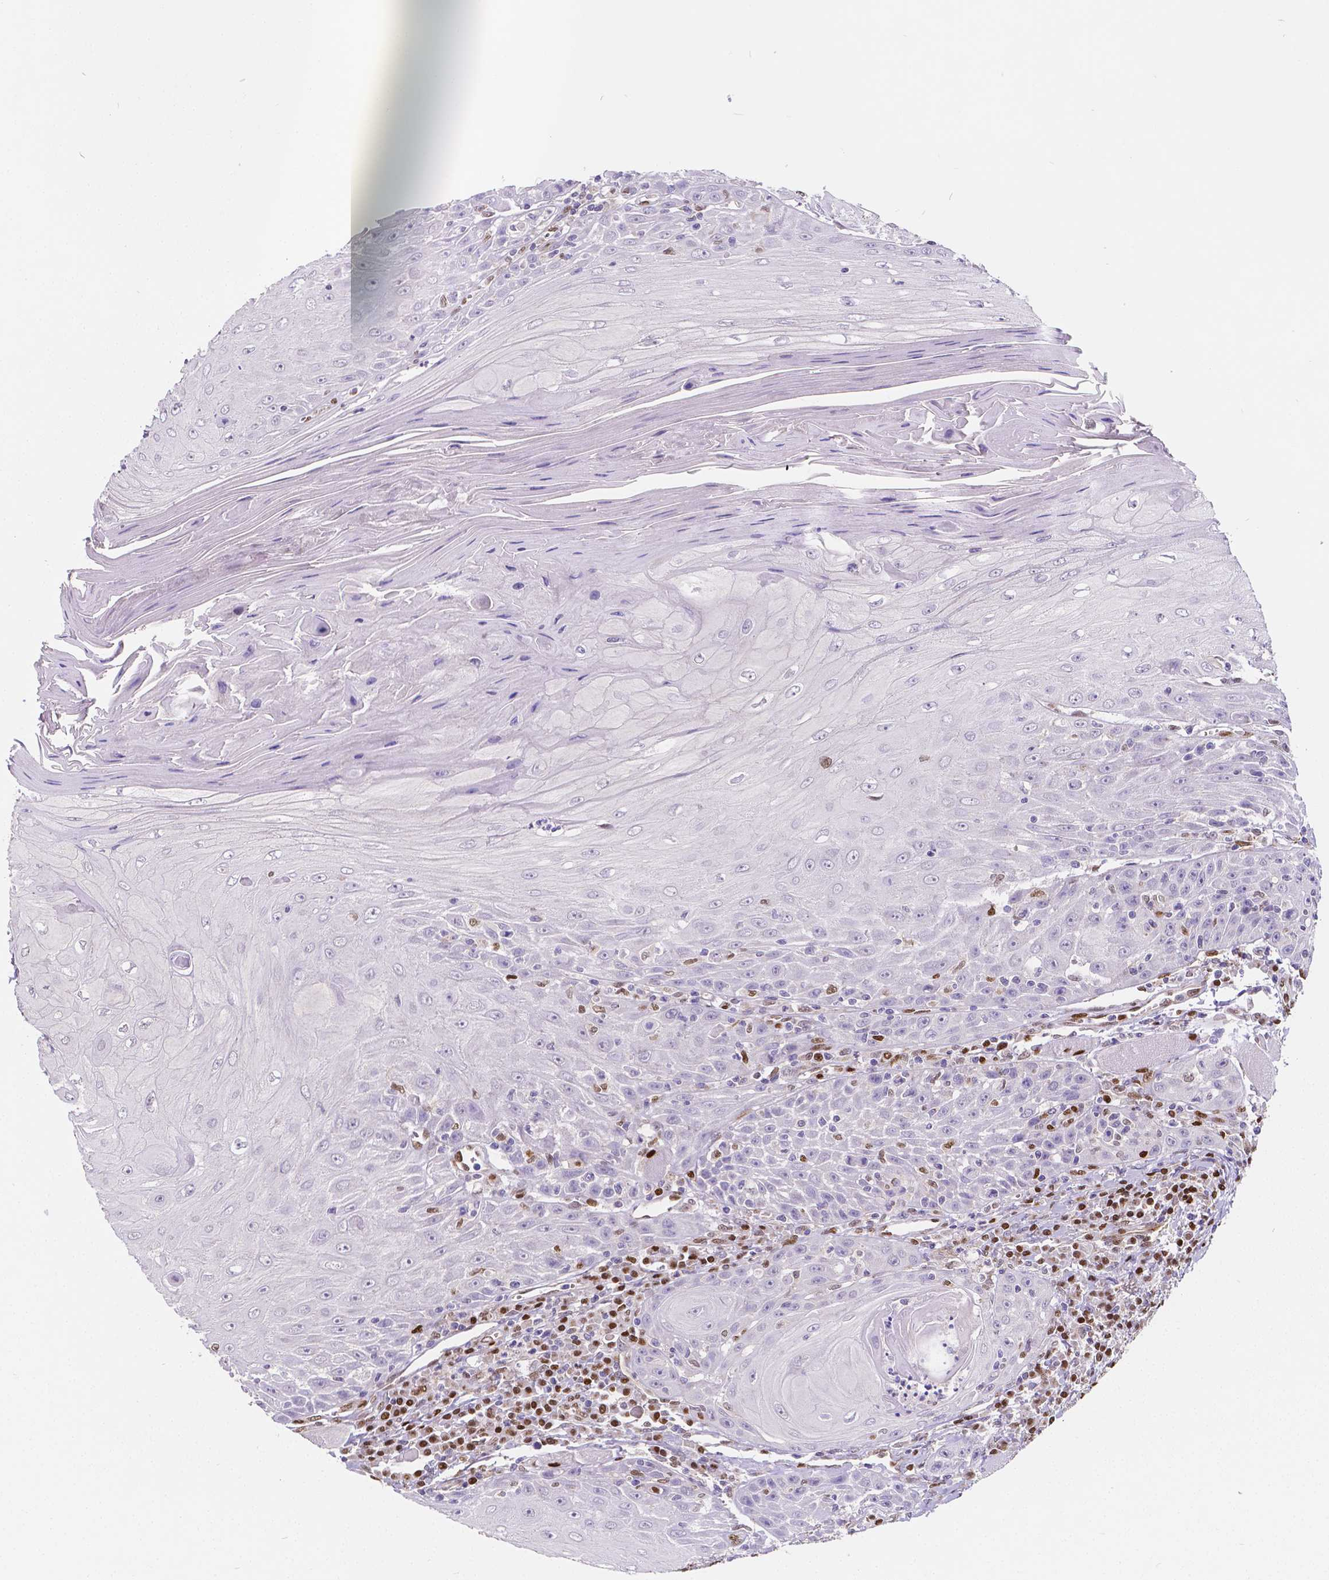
{"staining": {"intensity": "negative", "quantity": "none", "location": "none"}, "tissue": "head and neck cancer", "cell_type": "Tumor cells", "image_type": "cancer", "snomed": [{"axis": "morphology", "description": "Squamous cell carcinoma, NOS"}, {"axis": "topography", "description": "Head-Neck"}], "caption": "IHC of squamous cell carcinoma (head and neck) shows no expression in tumor cells. Nuclei are stained in blue.", "gene": "MEF2C", "patient": {"sex": "male", "age": 52}}